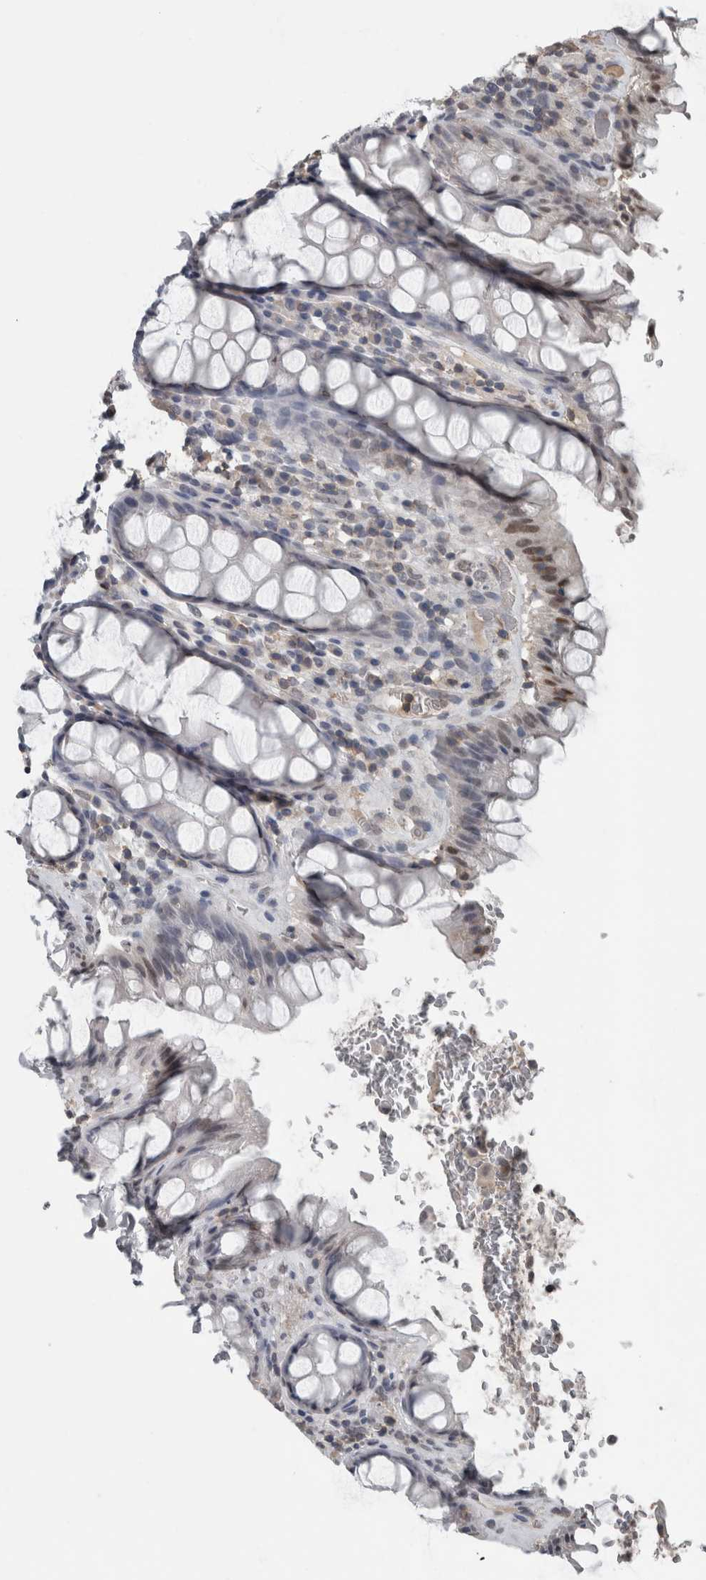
{"staining": {"intensity": "moderate", "quantity": "<25%", "location": "nuclear"}, "tissue": "rectum", "cell_type": "Glandular cells", "image_type": "normal", "snomed": [{"axis": "morphology", "description": "Normal tissue, NOS"}, {"axis": "topography", "description": "Rectum"}], "caption": "IHC image of unremarkable rectum: rectum stained using immunohistochemistry (IHC) displays low levels of moderate protein expression localized specifically in the nuclear of glandular cells, appearing as a nuclear brown color.", "gene": "MAFF", "patient": {"sex": "male", "age": 64}}